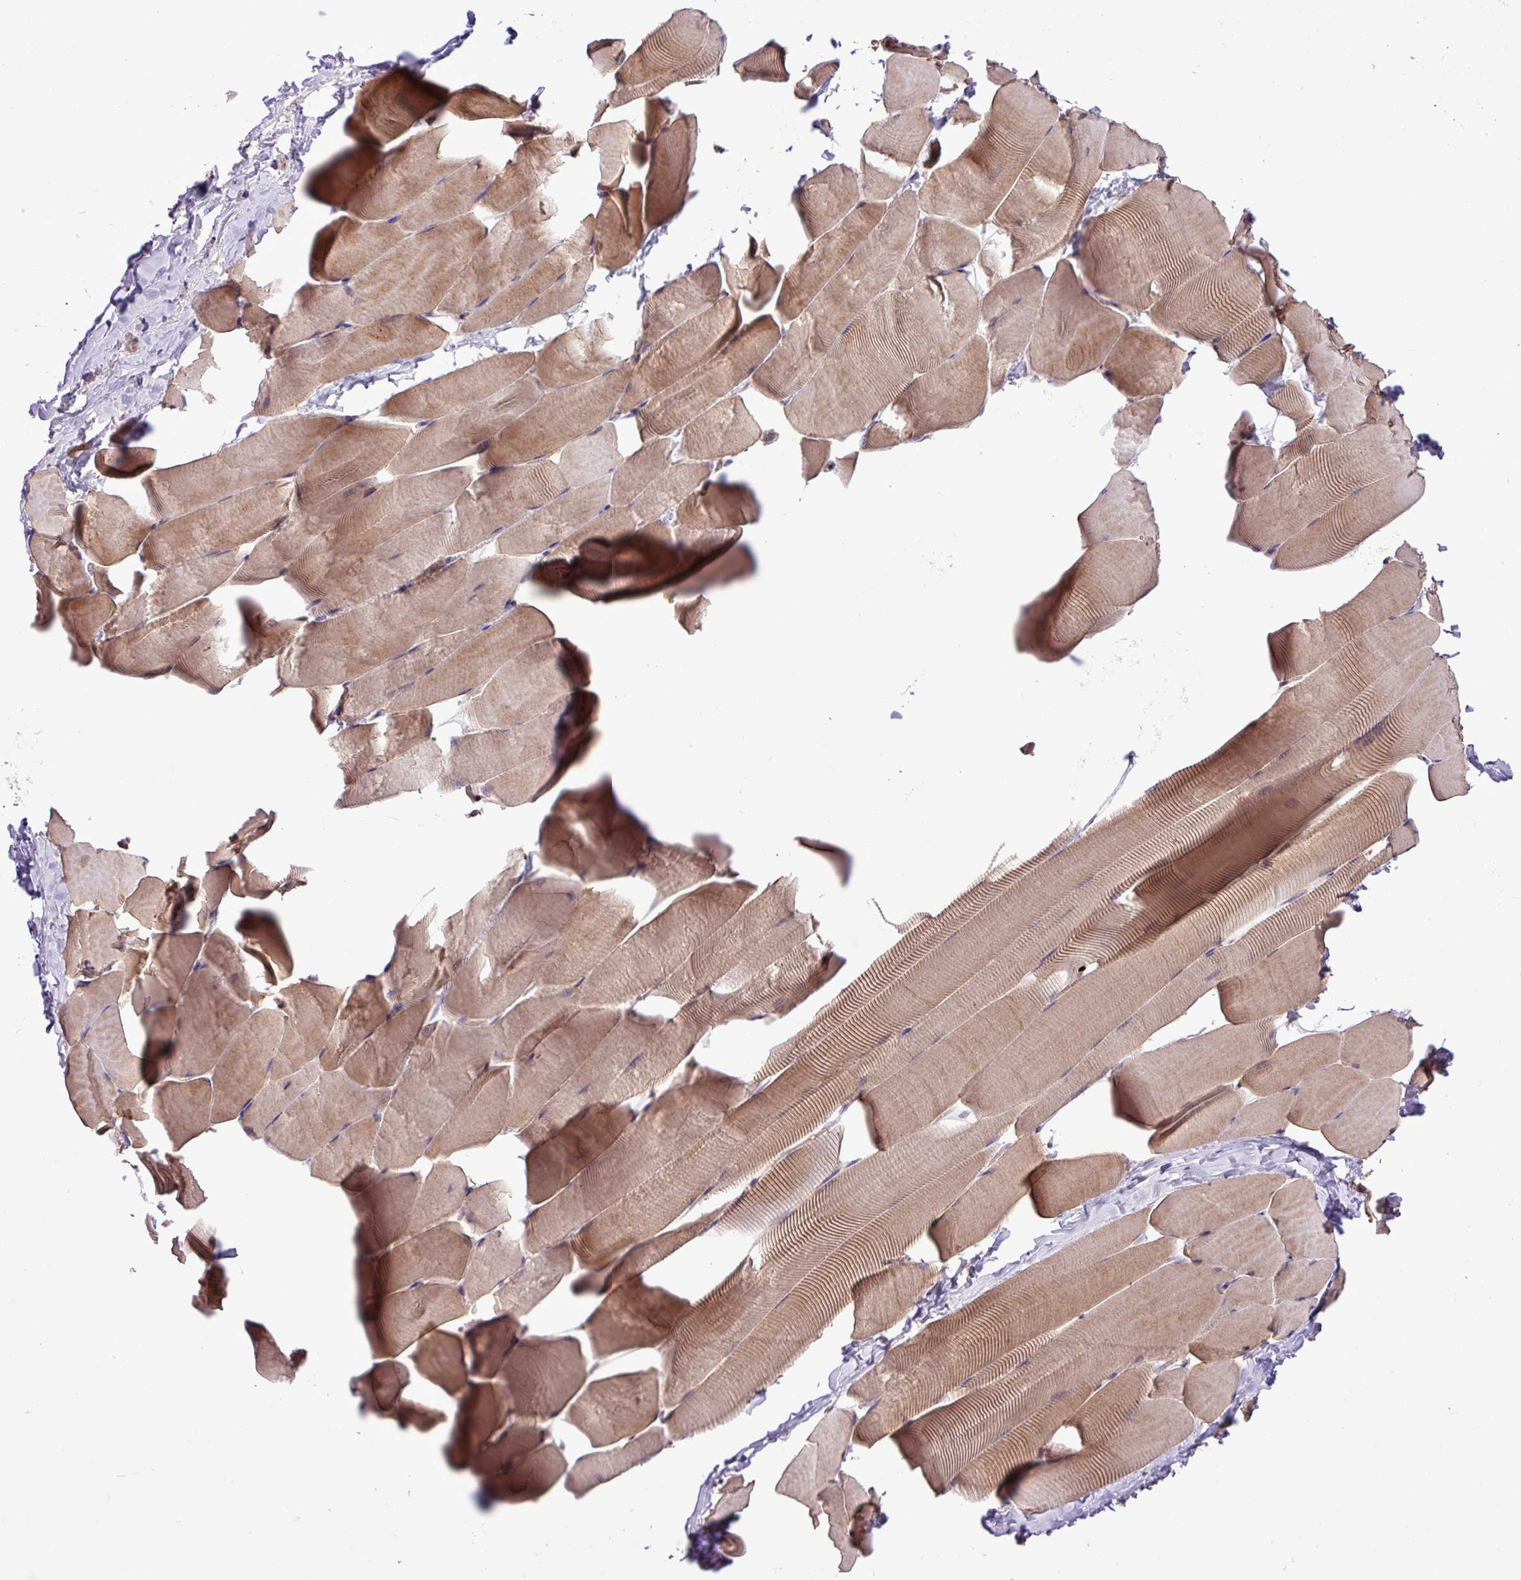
{"staining": {"intensity": "moderate", "quantity": ">75%", "location": "cytoplasmic/membranous"}, "tissue": "skeletal muscle", "cell_type": "Myocytes", "image_type": "normal", "snomed": [{"axis": "morphology", "description": "Normal tissue, NOS"}, {"axis": "topography", "description": "Skeletal muscle"}], "caption": "A micrograph of skeletal muscle stained for a protein exhibits moderate cytoplasmic/membranous brown staining in myocytes. Using DAB (brown) and hematoxylin (blue) stains, captured at high magnification using brightfield microscopy.", "gene": "TIMM10B", "patient": {"sex": "male", "age": 25}}